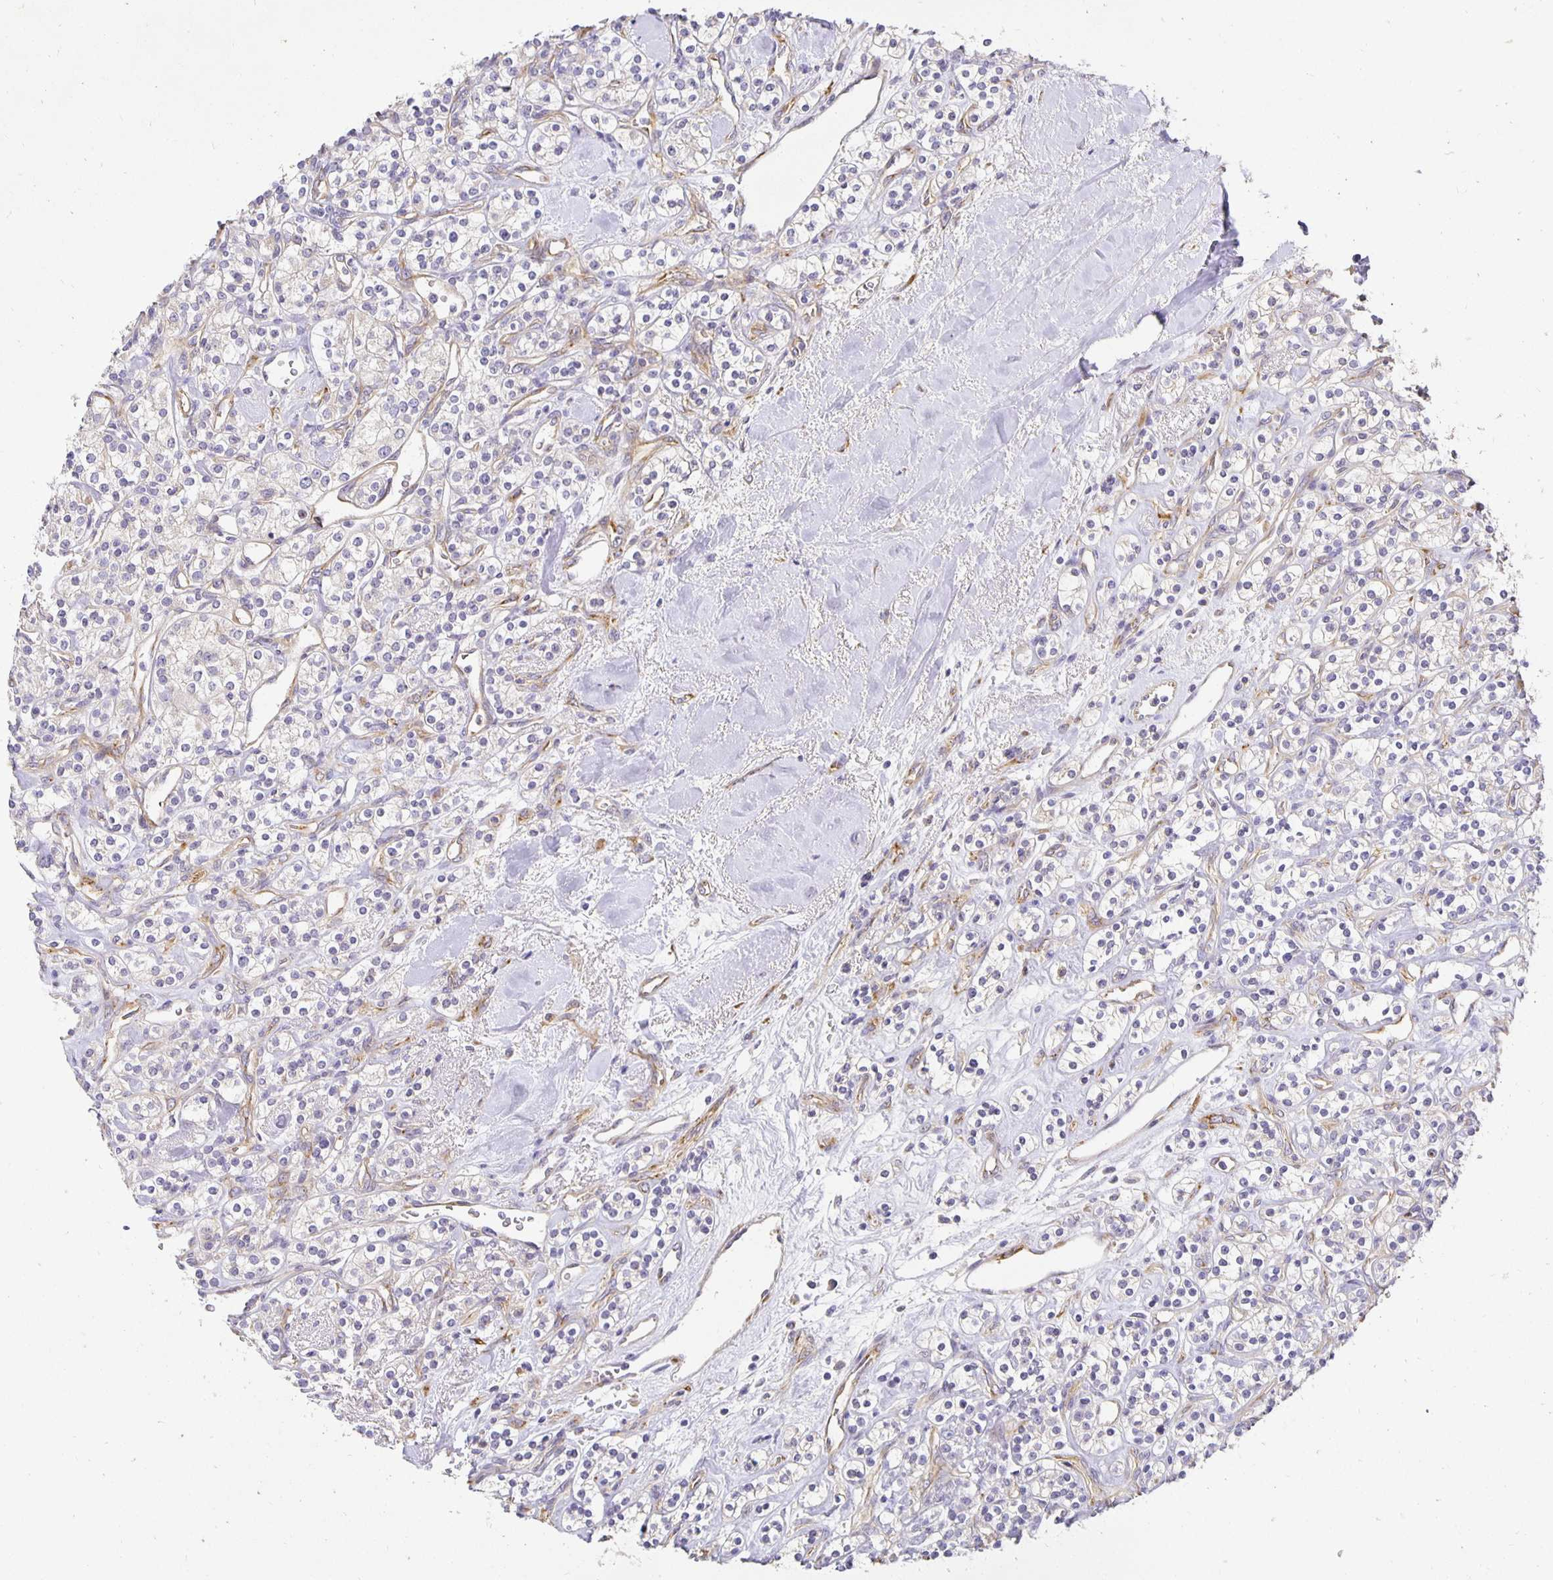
{"staining": {"intensity": "negative", "quantity": "none", "location": "none"}, "tissue": "renal cancer", "cell_type": "Tumor cells", "image_type": "cancer", "snomed": [{"axis": "morphology", "description": "Adenocarcinoma, NOS"}, {"axis": "topography", "description": "Kidney"}], "caption": "IHC photomicrograph of human adenocarcinoma (renal) stained for a protein (brown), which exhibits no expression in tumor cells.", "gene": "PLOD1", "patient": {"sex": "male", "age": 77}}